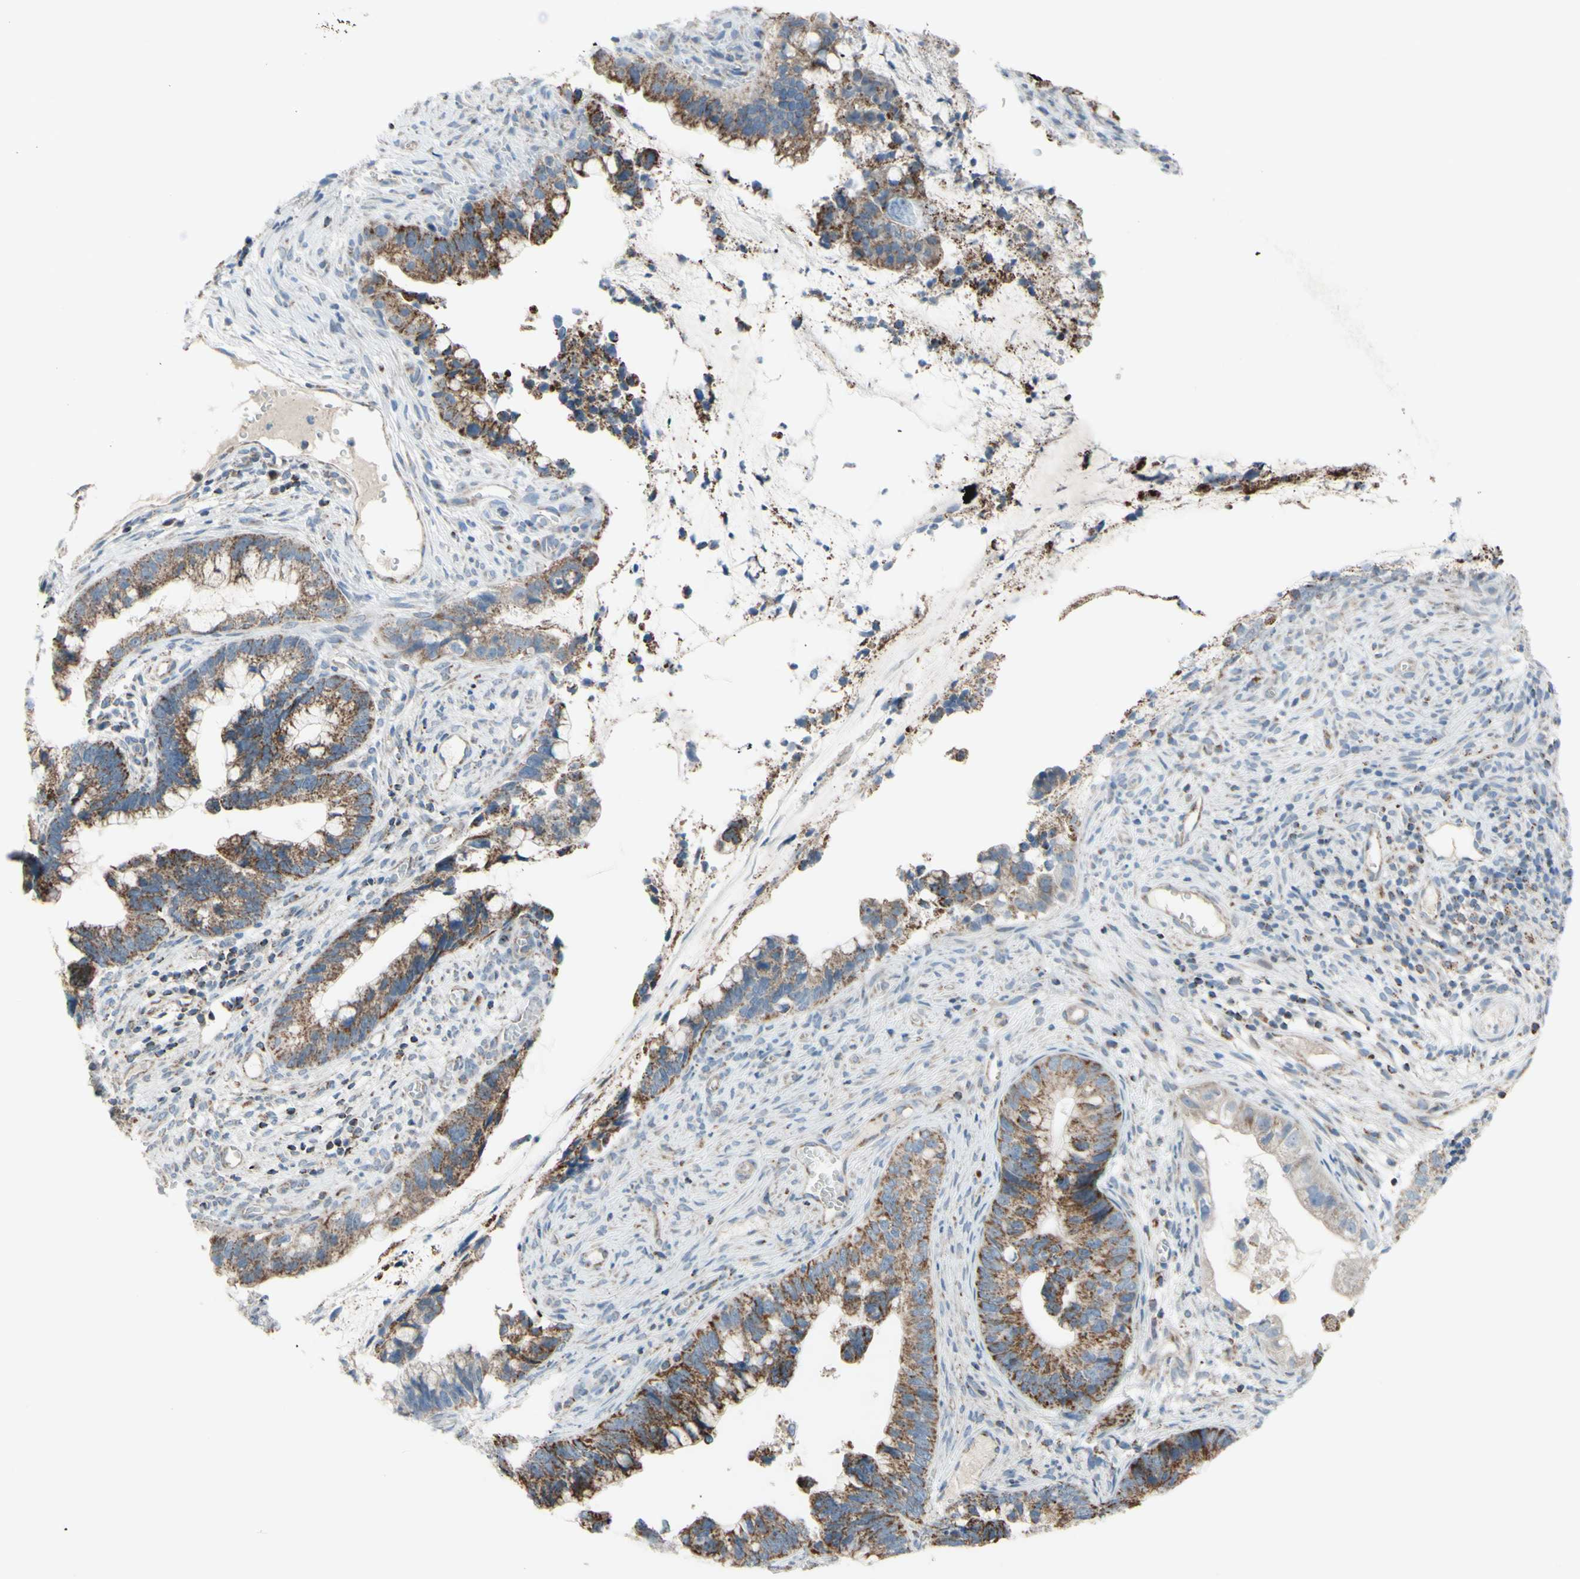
{"staining": {"intensity": "moderate", "quantity": "25%-75%", "location": "cytoplasmic/membranous"}, "tissue": "cervical cancer", "cell_type": "Tumor cells", "image_type": "cancer", "snomed": [{"axis": "morphology", "description": "Adenocarcinoma, NOS"}, {"axis": "topography", "description": "Cervix"}], "caption": "Protein positivity by immunohistochemistry (IHC) demonstrates moderate cytoplasmic/membranous expression in about 25%-75% of tumor cells in cervical cancer. (brown staining indicates protein expression, while blue staining denotes nuclei).", "gene": "GLT8D1", "patient": {"sex": "female", "age": 44}}